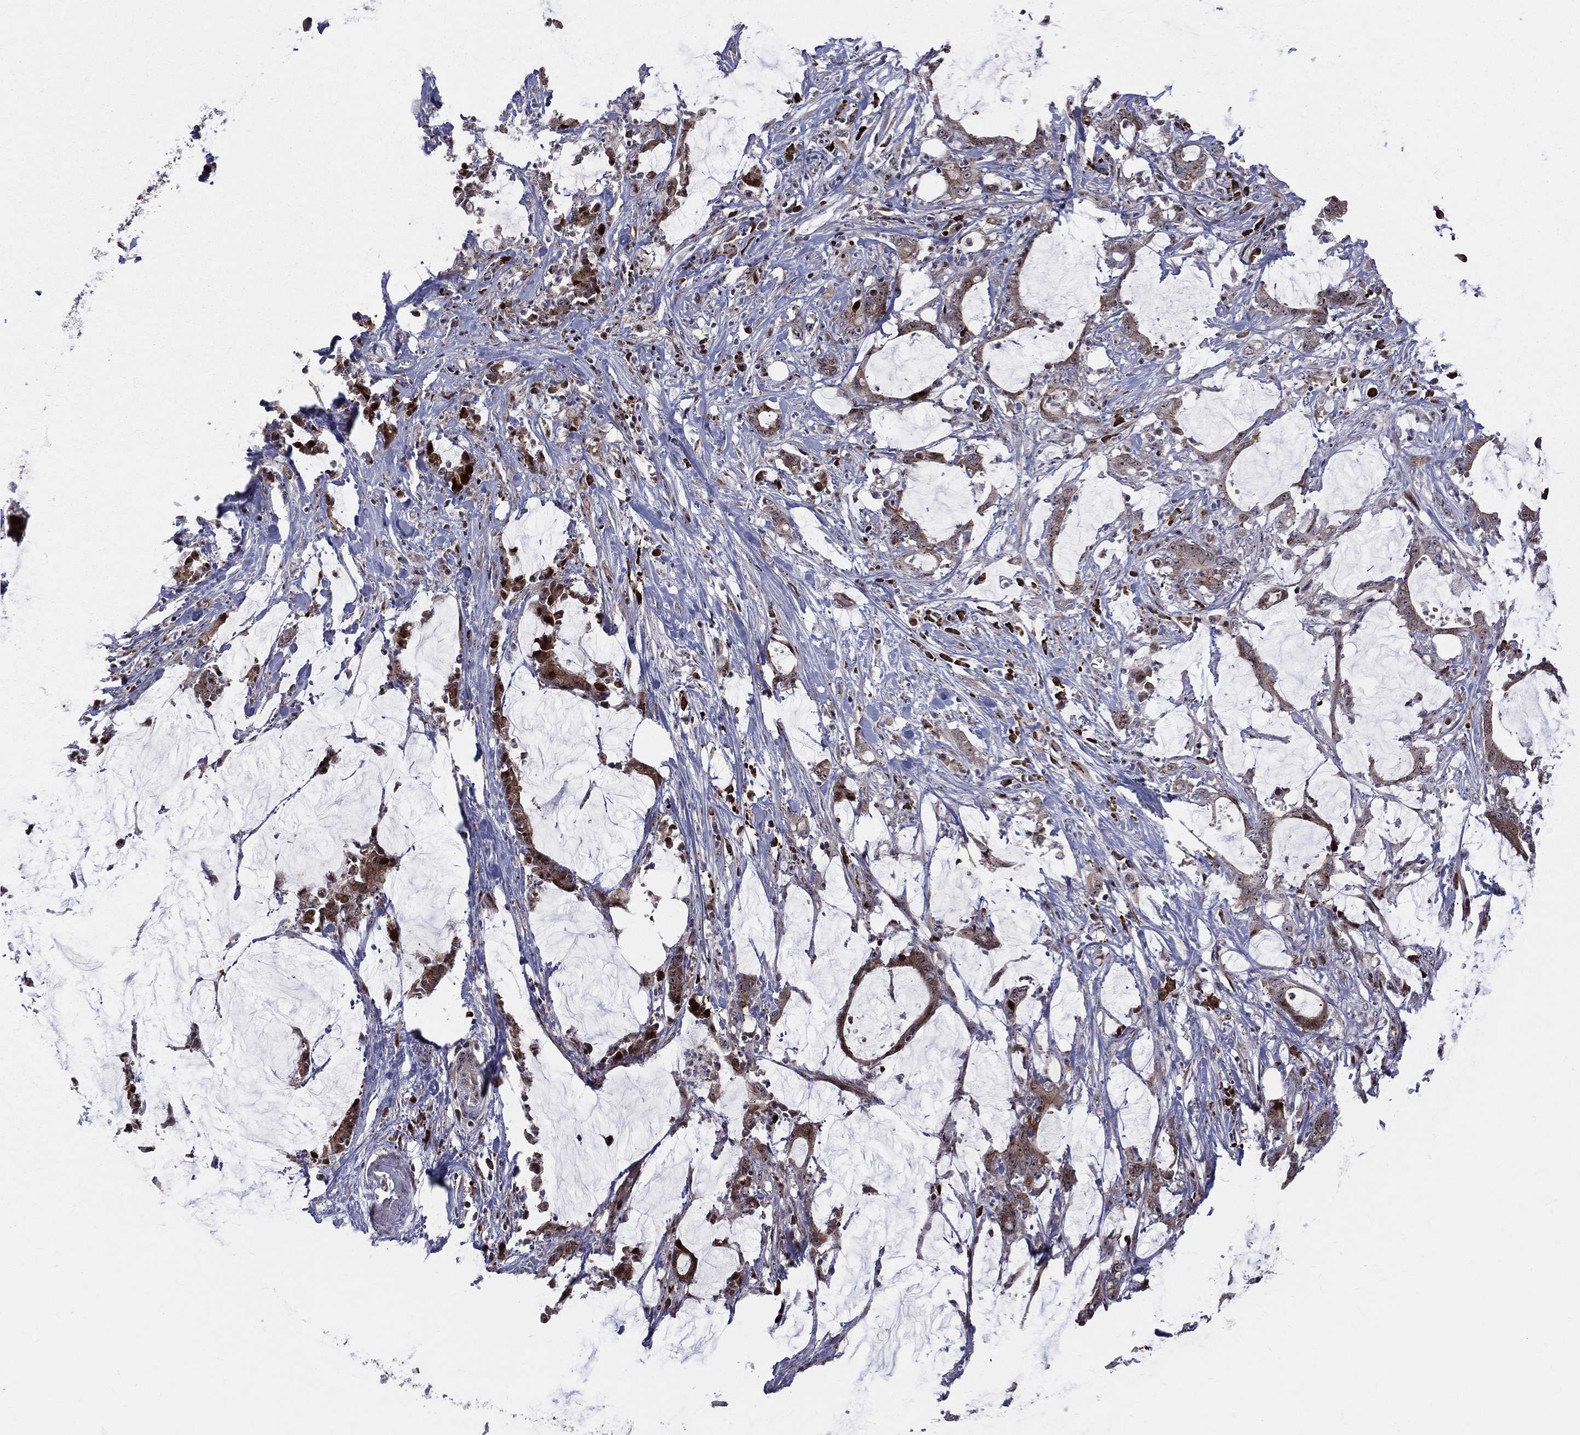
{"staining": {"intensity": "strong", "quantity": "25%-75%", "location": "cytoplasmic/membranous"}, "tissue": "stomach cancer", "cell_type": "Tumor cells", "image_type": "cancer", "snomed": [{"axis": "morphology", "description": "Adenocarcinoma, NOS"}, {"axis": "topography", "description": "Stomach, upper"}], "caption": "IHC staining of stomach adenocarcinoma, which displays high levels of strong cytoplasmic/membranous positivity in about 25%-75% of tumor cells indicating strong cytoplasmic/membranous protein positivity. The staining was performed using DAB (3,3'-diaminobenzidine) (brown) for protein detection and nuclei were counterstained in hematoxylin (blue).", "gene": "VHL", "patient": {"sex": "male", "age": 68}}